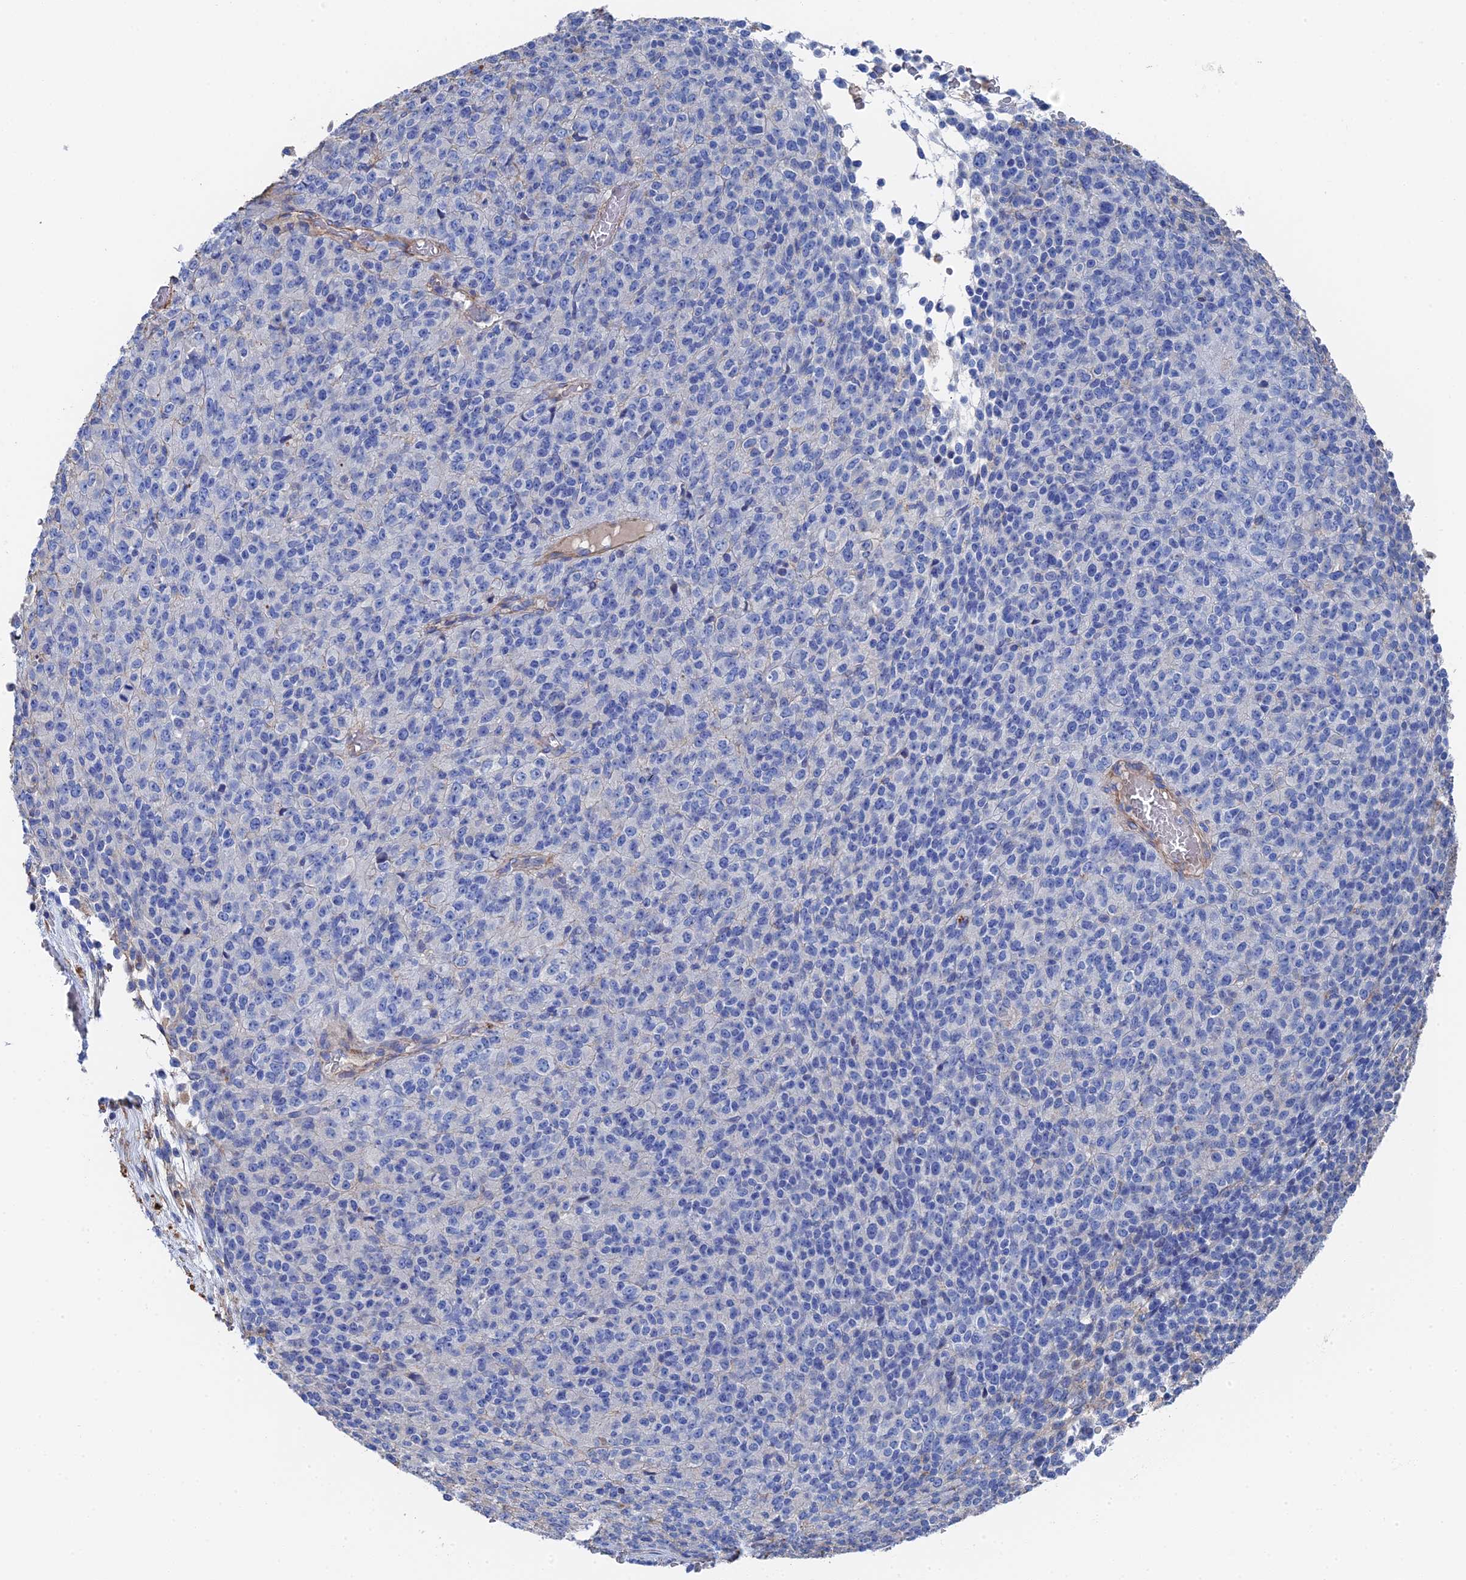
{"staining": {"intensity": "negative", "quantity": "none", "location": "none"}, "tissue": "melanoma", "cell_type": "Tumor cells", "image_type": "cancer", "snomed": [{"axis": "morphology", "description": "Malignant melanoma, Metastatic site"}, {"axis": "topography", "description": "Brain"}], "caption": "Immunohistochemical staining of human melanoma displays no significant staining in tumor cells.", "gene": "STRA6", "patient": {"sex": "female", "age": 56}}